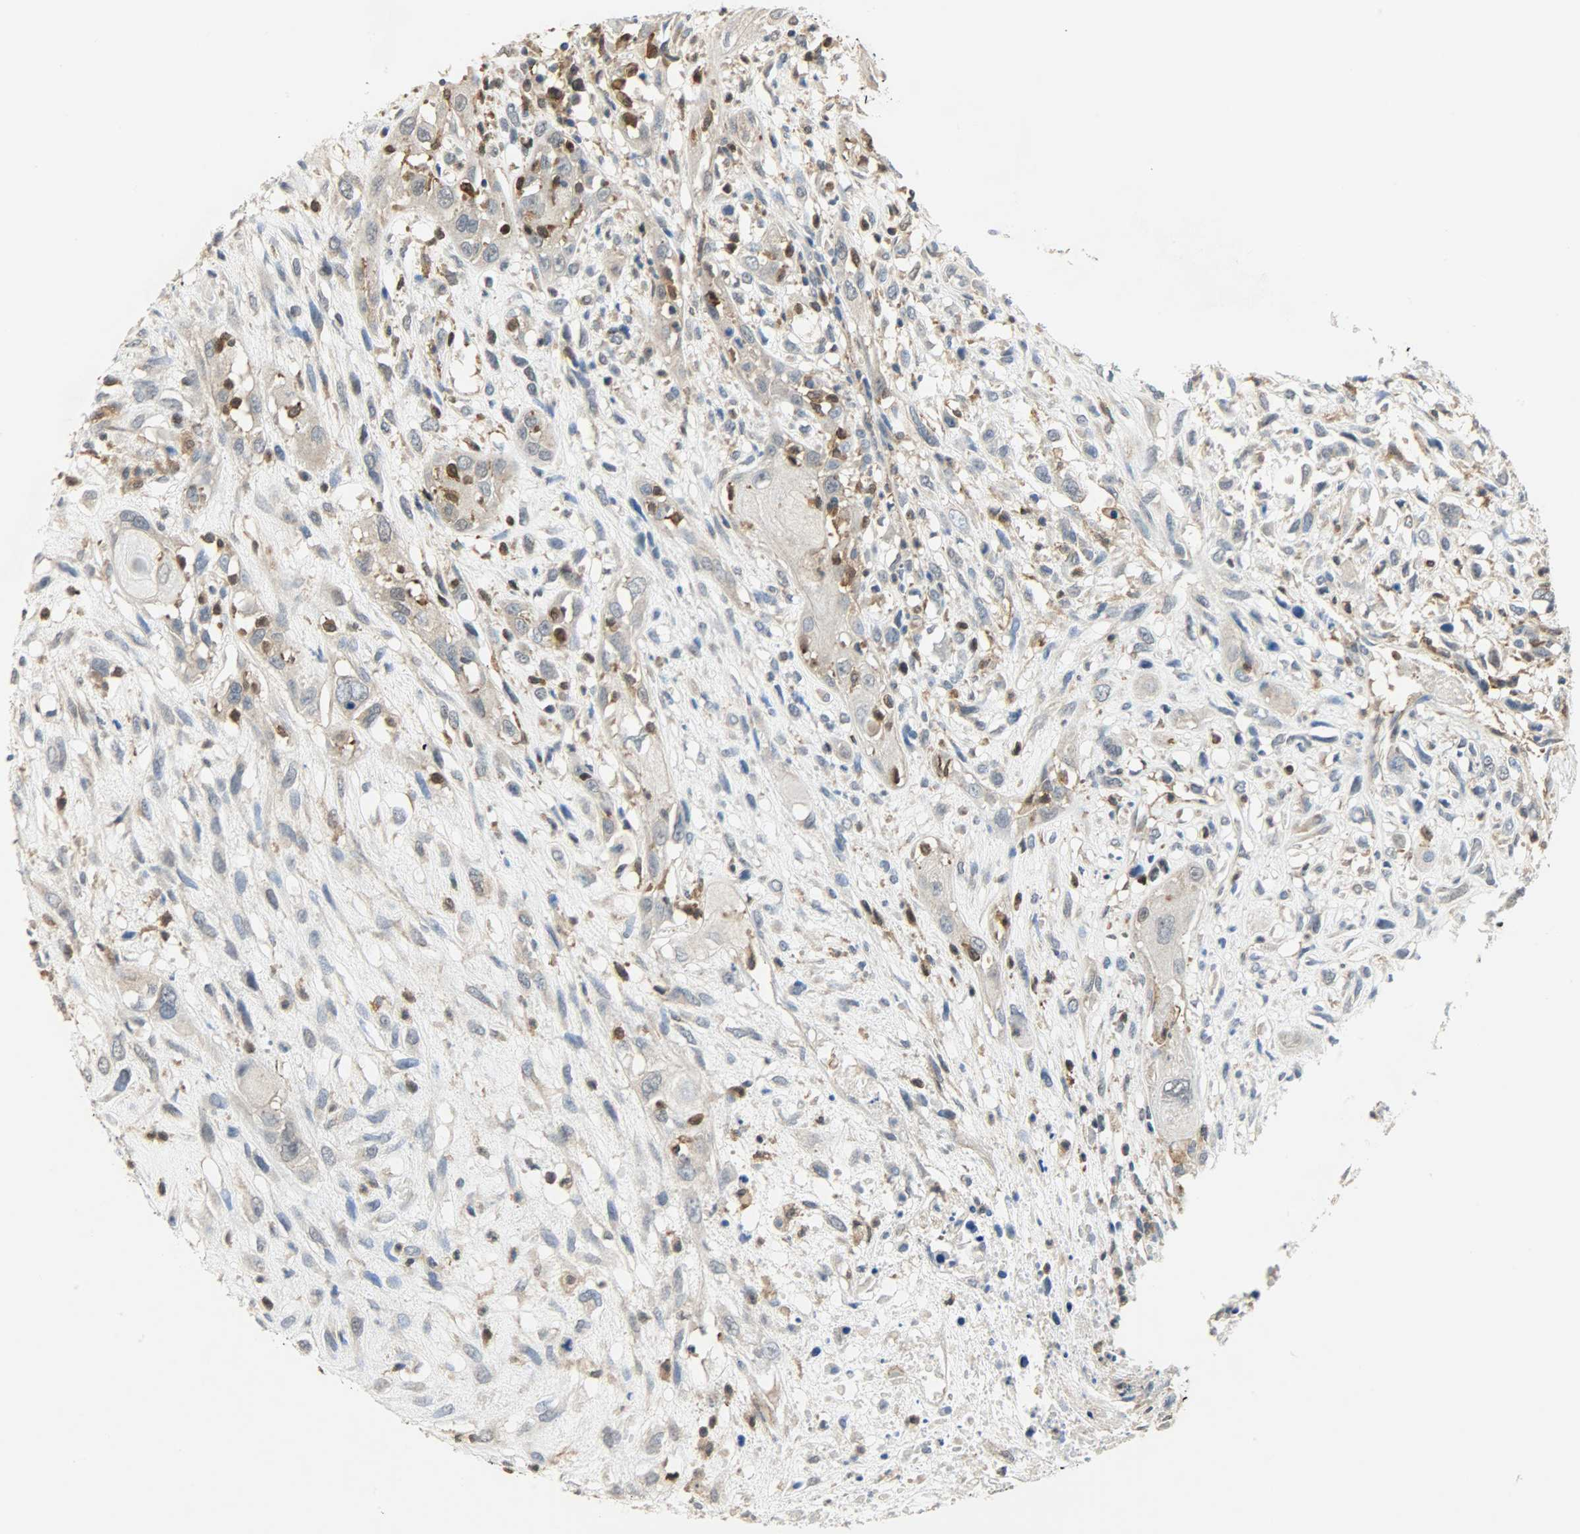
{"staining": {"intensity": "moderate", "quantity": ">75%", "location": "cytoplasmic/membranous"}, "tissue": "head and neck cancer", "cell_type": "Tumor cells", "image_type": "cancer", "snomed": [{"axis": "morphology", "description": "Necrosis, NOS"}, {"axis": "morphology", "description": "Neoplasm, malignant, NOS"}, {"axis": "topography", "description": "Salivary gland"}, {"axis": "topography", "description": "Head-Neck"}], "caption": "Immunohistochemistry (IHC) micrograph of neoplasm (malignant) (head and neck) stained for a protein (brown), which reveals medium levels of moderate cytoplasmic/membranous expression in approximately >75% of tumor cells.", "gene": "TRIM21", "patient": {"sex": "male", "age": 43}}